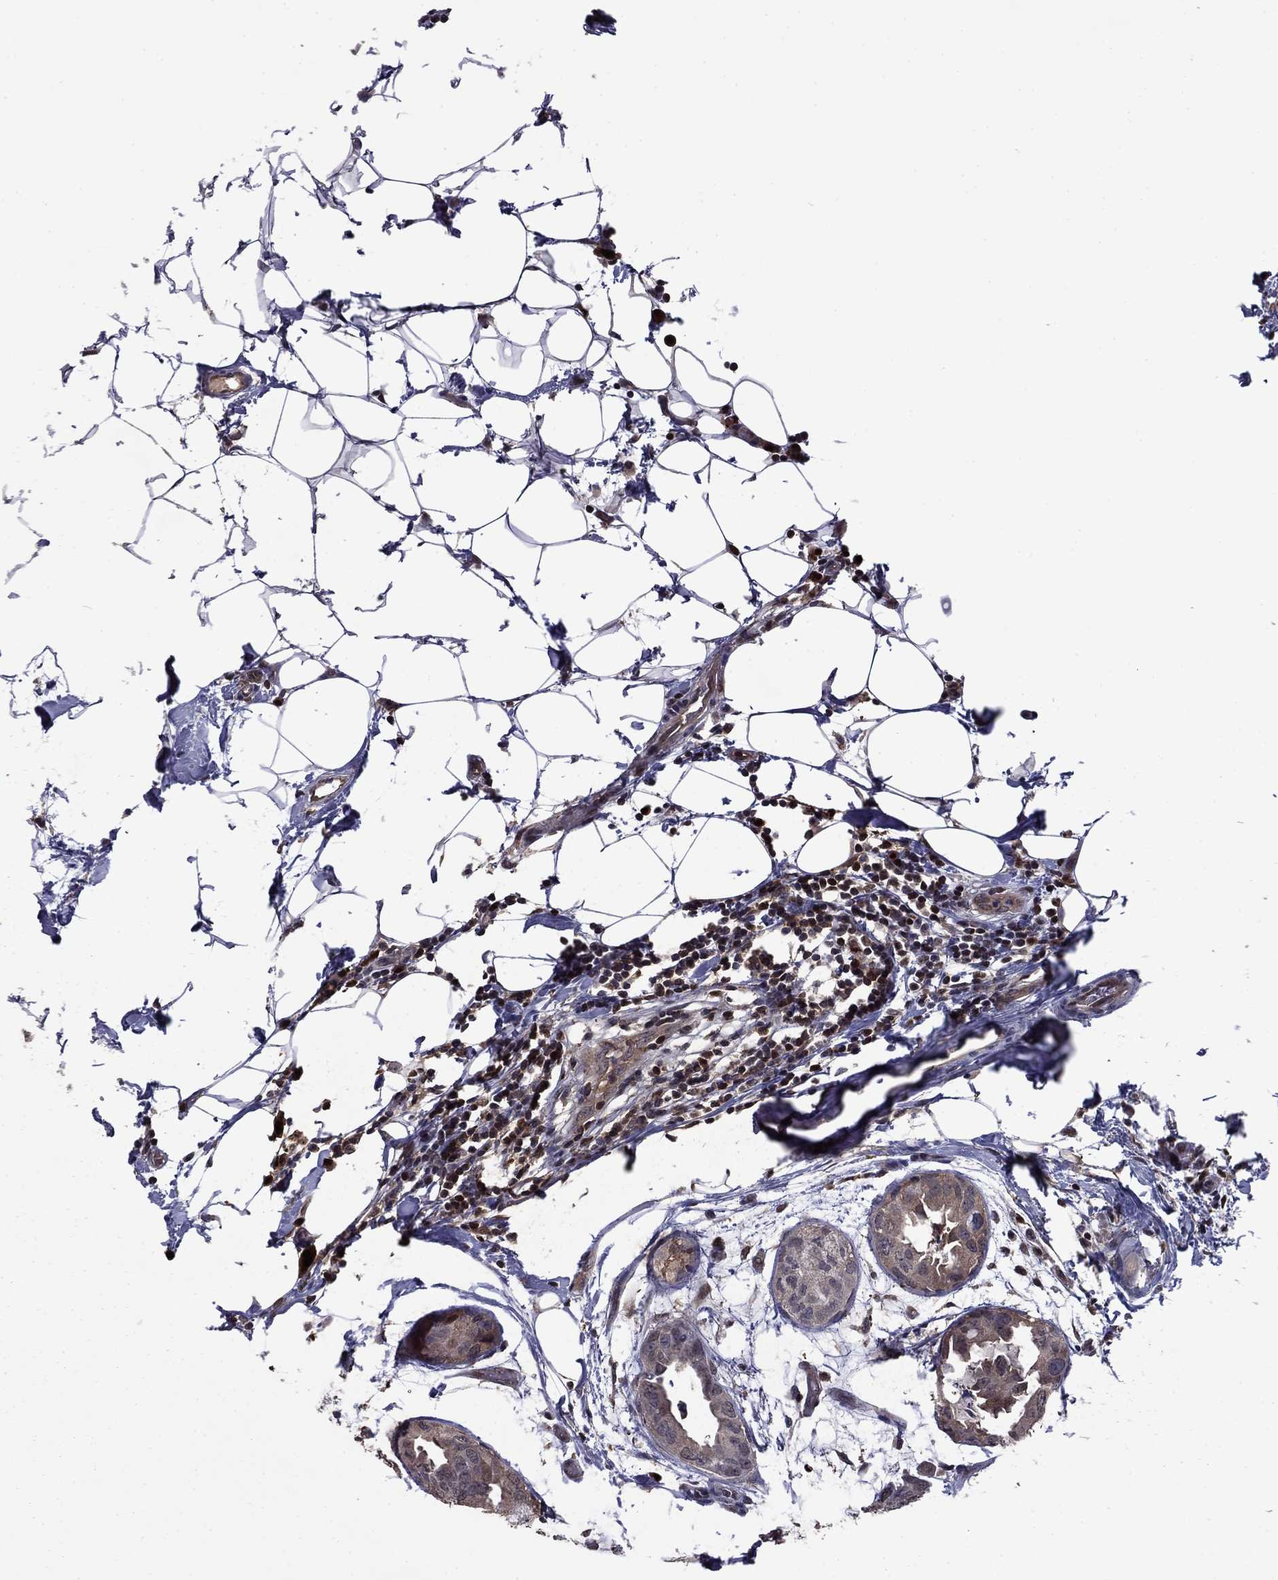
{"staining": {"intensity": "weak", "quantity": "25%-75%", "location": "cytoplasmic/membranous"}, "tissue": "breast cancer", "cell_type": "Tumor cells", "image_type": "cancer", "snomed": [{"axis": "morphology", "description": "Normal tissue, NOS"}, {"axis": "morphology", "description": "Duct carcinoma"}, {"axis": "topography", "description": "Breast"}], "caption": "DAB immunohistochemical staining of human breast intraductal carcinoma demonstrates weak cytoplasmic/membranous protein expression in about 25%-75% of tumor cells.", "gene": "APPBP2", "patient": {"sex": "female", "age": 40}}